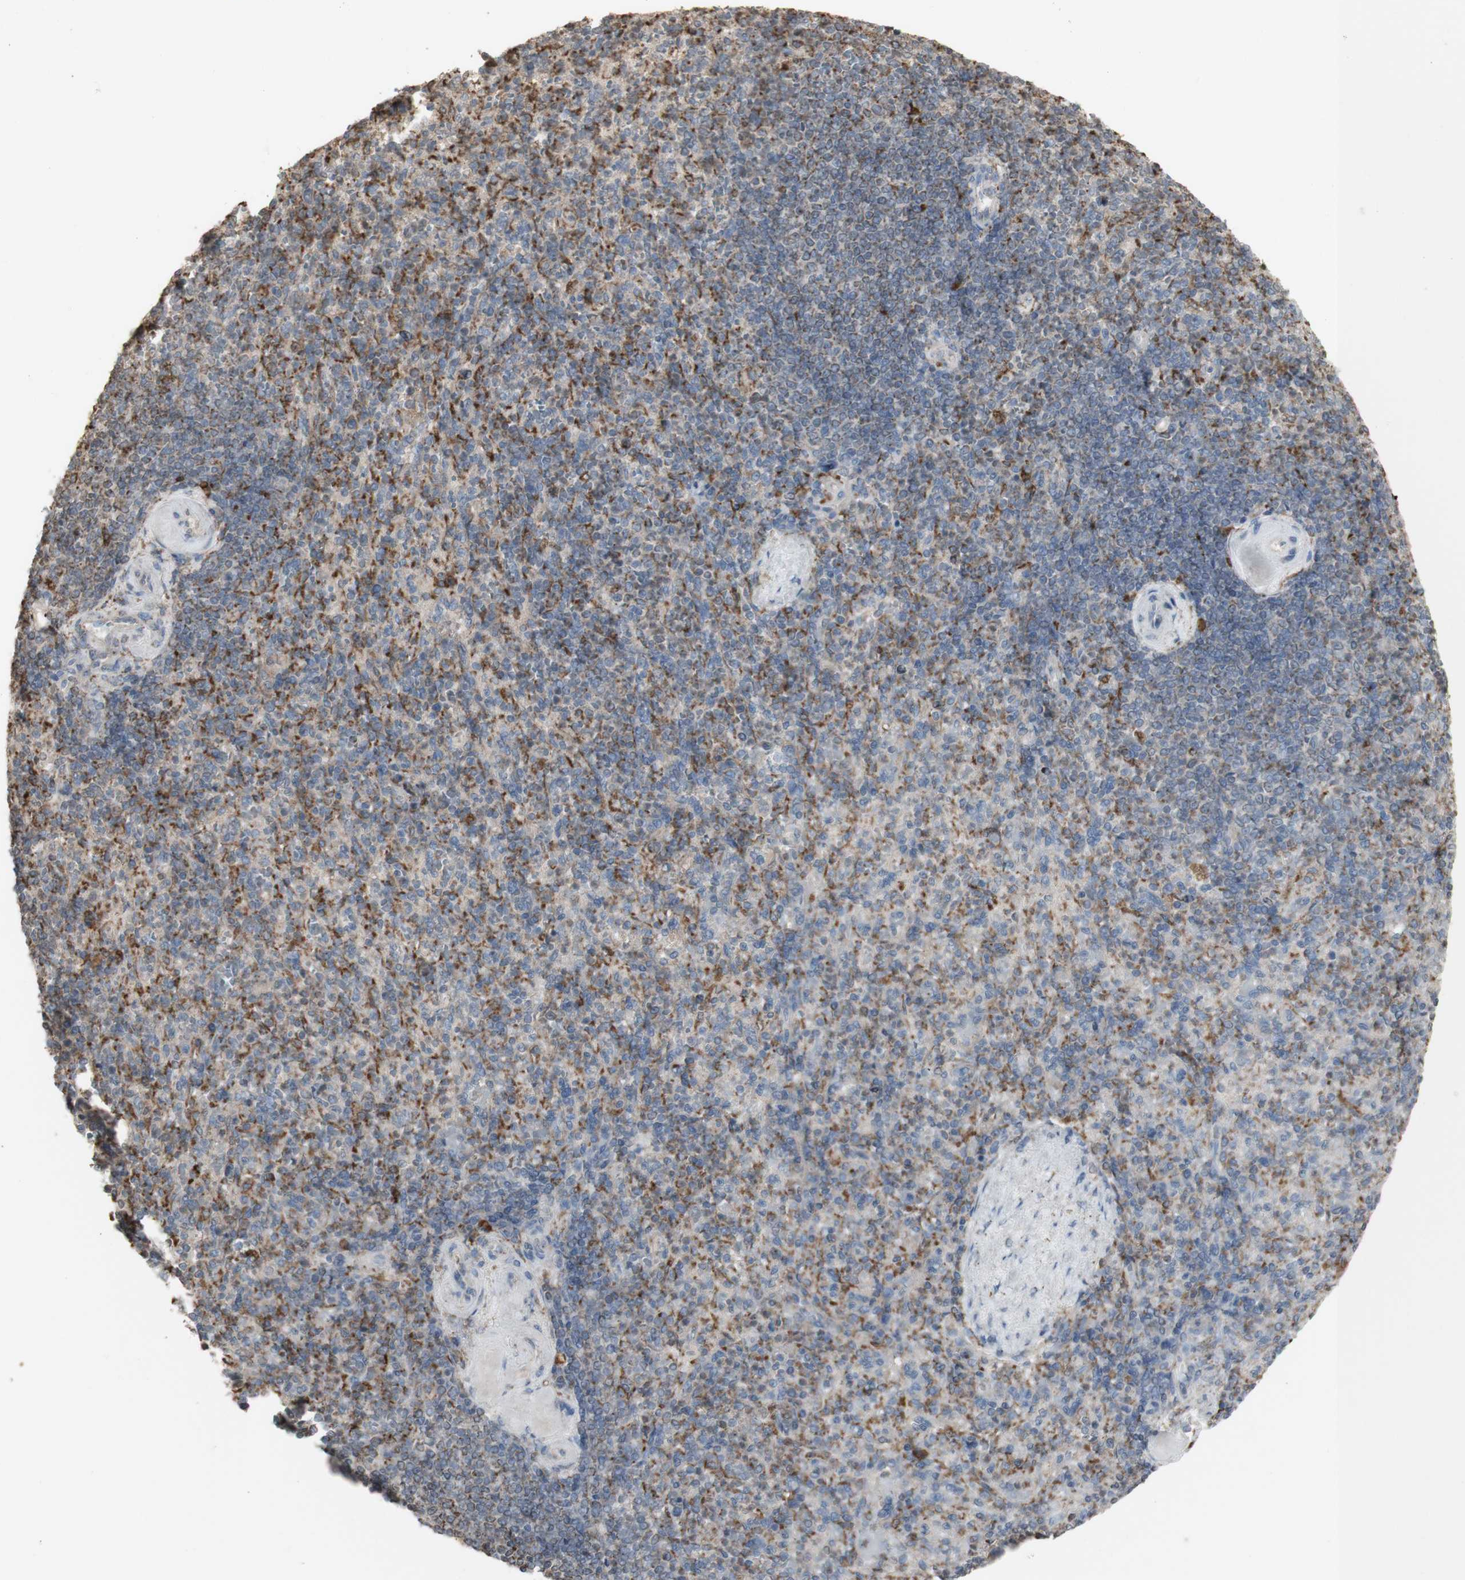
{"staining": {"intensity": "moderate", "quantity": "25%-75%", "location": "cytoplasmic/membranous"}, "tissue": "spleen", "cell_type": "Cells in red pulp", "image_type": "normal", "snomed": [{"axis": "morphology", "description": "Normal tissue, NOS"}, {"axis": "topography", "description": "Spleen"}], "caption": "Spleen stained with immunohistochemistry shows moderate cytoplasmic/membranous staining in approximately 25%-75% of cells in red pulp. The staining was performed using DAB, with brown indicating positive protein expression. Nuclei are stained blue with hematoxylin.", "gene": "ATP6V1E1", "patient": {"sex": "female", "age": 74}}